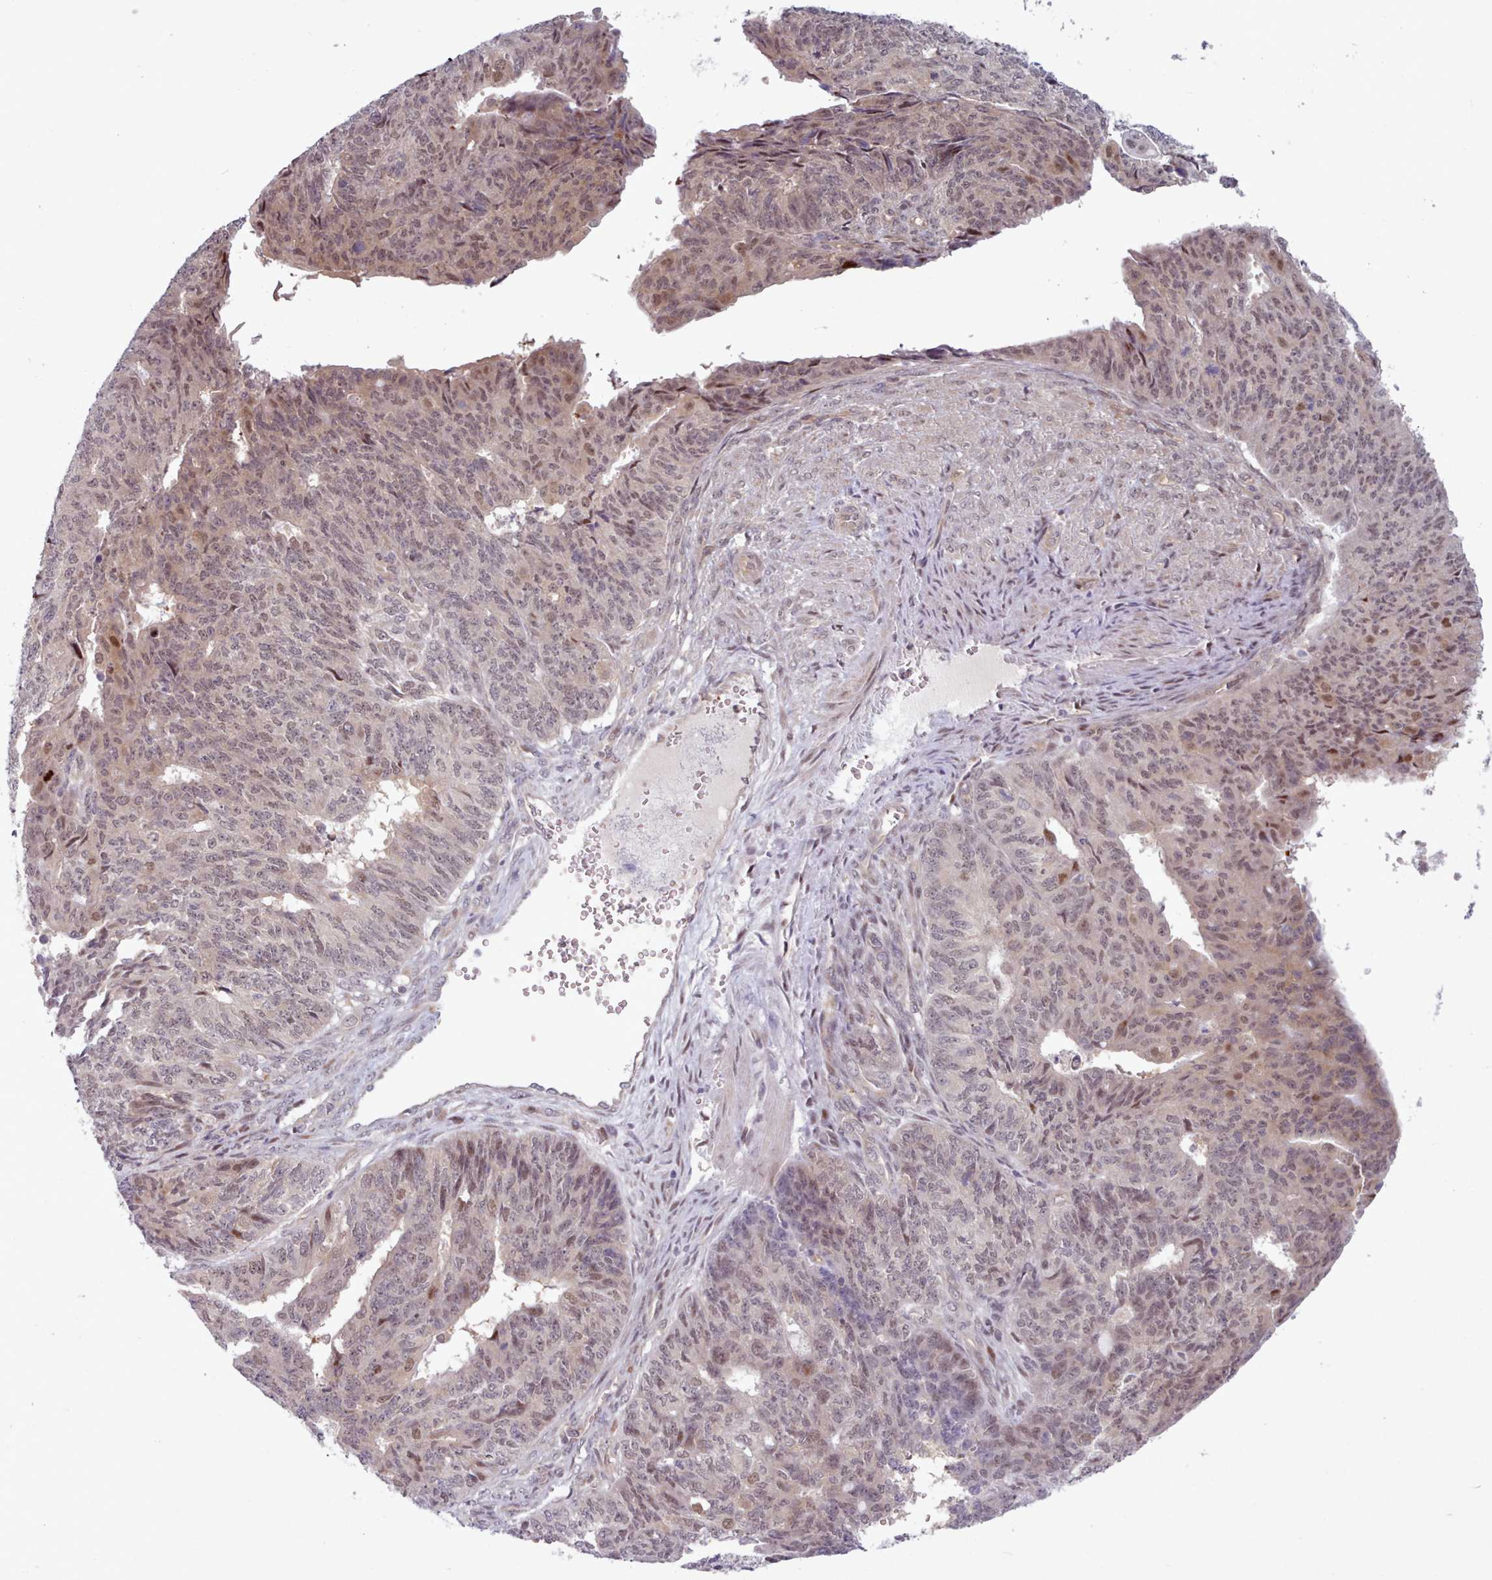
{"staining": {"intensity": "weak", "quantity": "25%-75%", "location": "nuclear"}, "tissue": "endometrial cancer", "cell_type": "Tumor cells", "image_type": "cancer", "snomed": [{"axis": "morphology", "description": "Adenocarcinoma, NOS"}, {"axis": "topography", "description": "Endometrium"}], "caption": "Immunohistochemistry (IHC) of endometrial cancer displays low levels of weak nuclear expression in approximately 25%-75% of tumor cells.", "gene": "KBTBD7", "patient": {"sex": "female", "age": 32}}